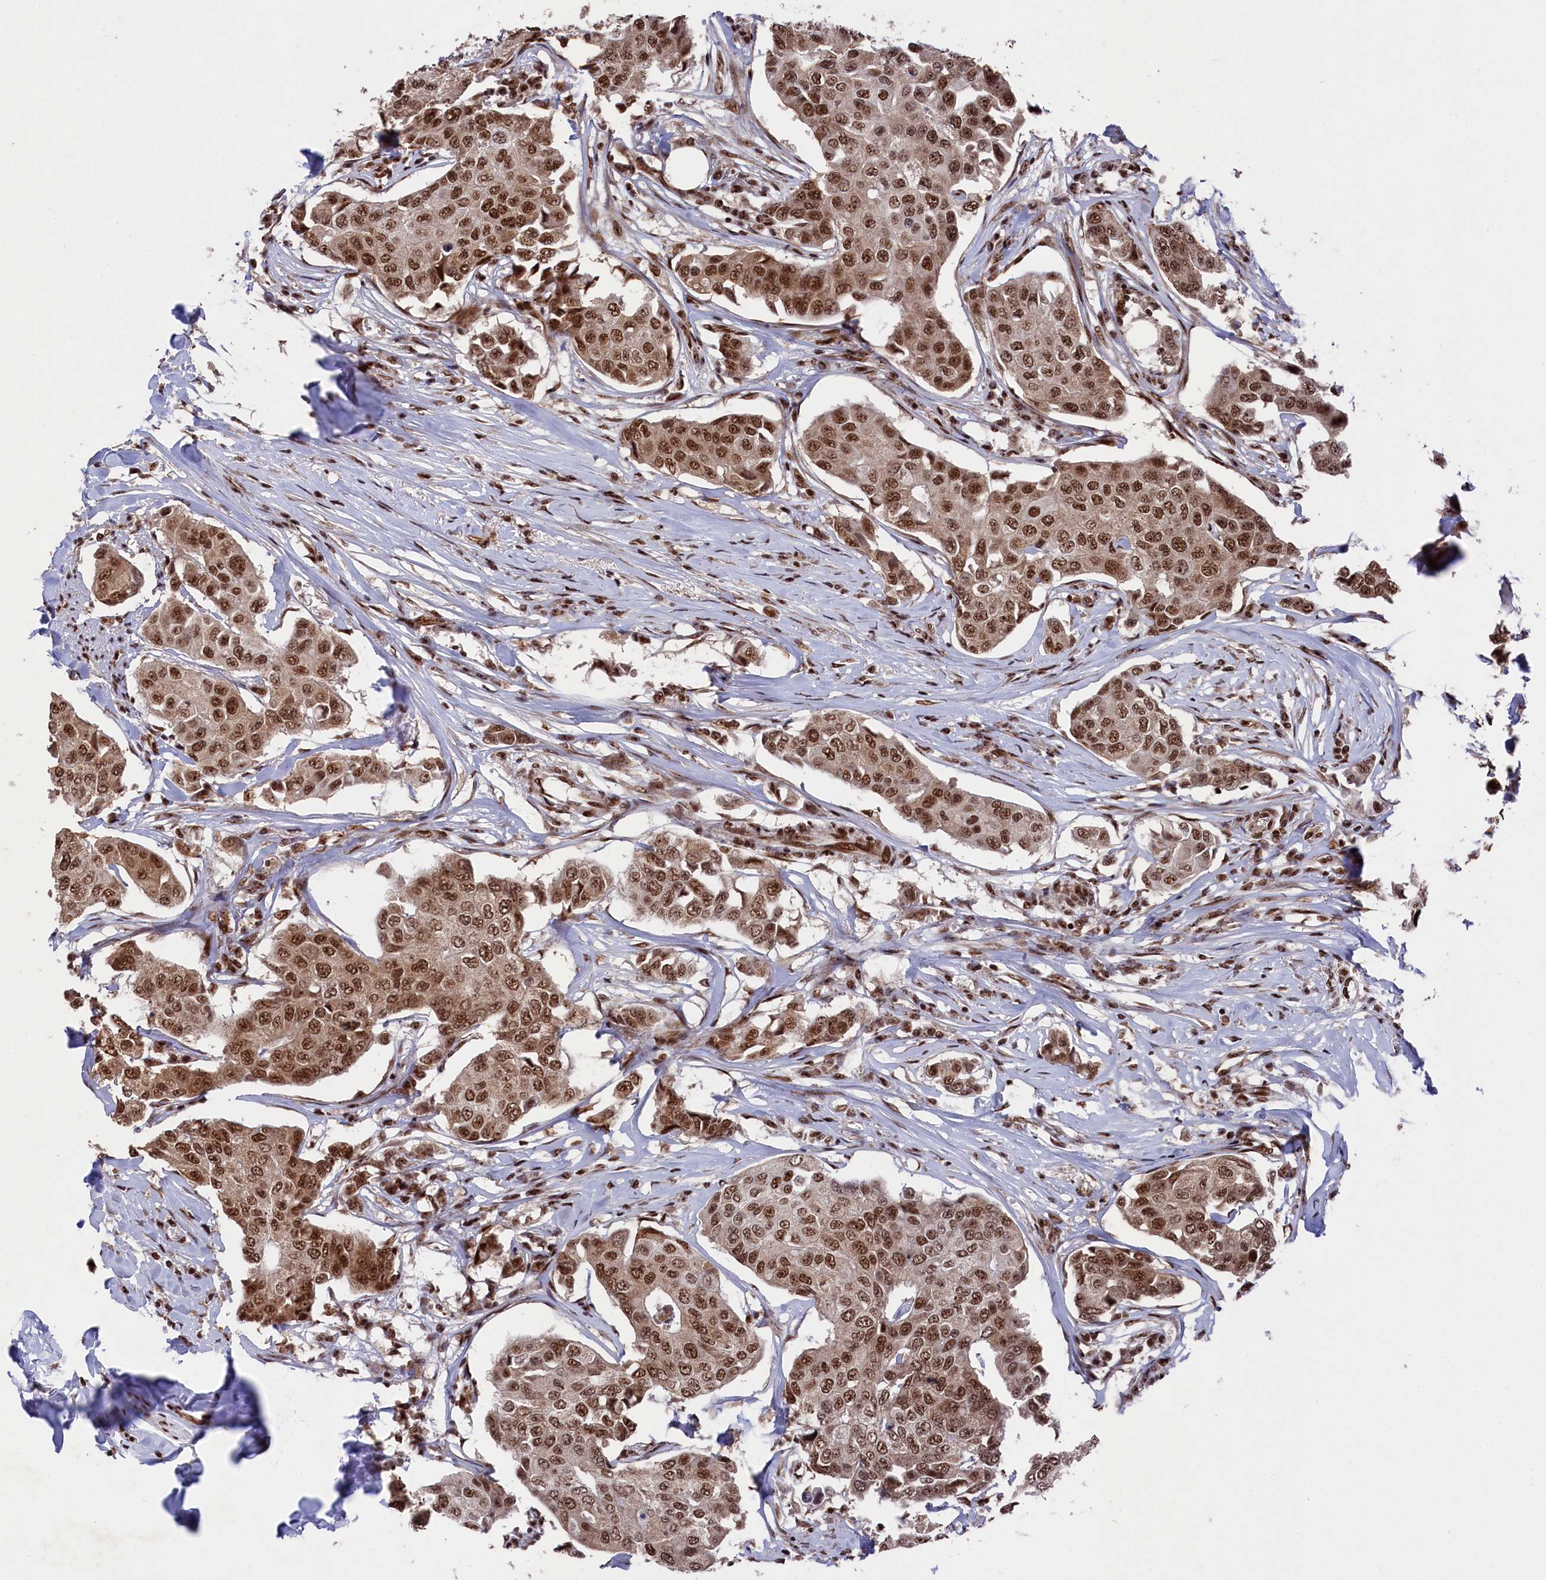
{"staining": {"intensity": "moderate", "quantity": ">75%", "location": "nuclear"}, "tissue": "breast cancer", "cell_type": "Tumor cells", "image_type": "cancer", "snomed": [{"axis": "morphology", "description": "Duct carcinoma"}, {"axis": "topography", "description": "Breast"}], "caption": "DAB (3,3'-diaminobenzidine) immunohistochemical staining of human breast cancer (invasive ductal carcinoma) reveals moderate nuclear protein positivity in approximately >75% of tumor cells. The protein of interest is stained brown, and the nuclei are stained in blue (DAB IHC with brightfield microscopy, high magnification).", "gene": "PRPF31", "patient": {"sex": "female", "age": 80}}